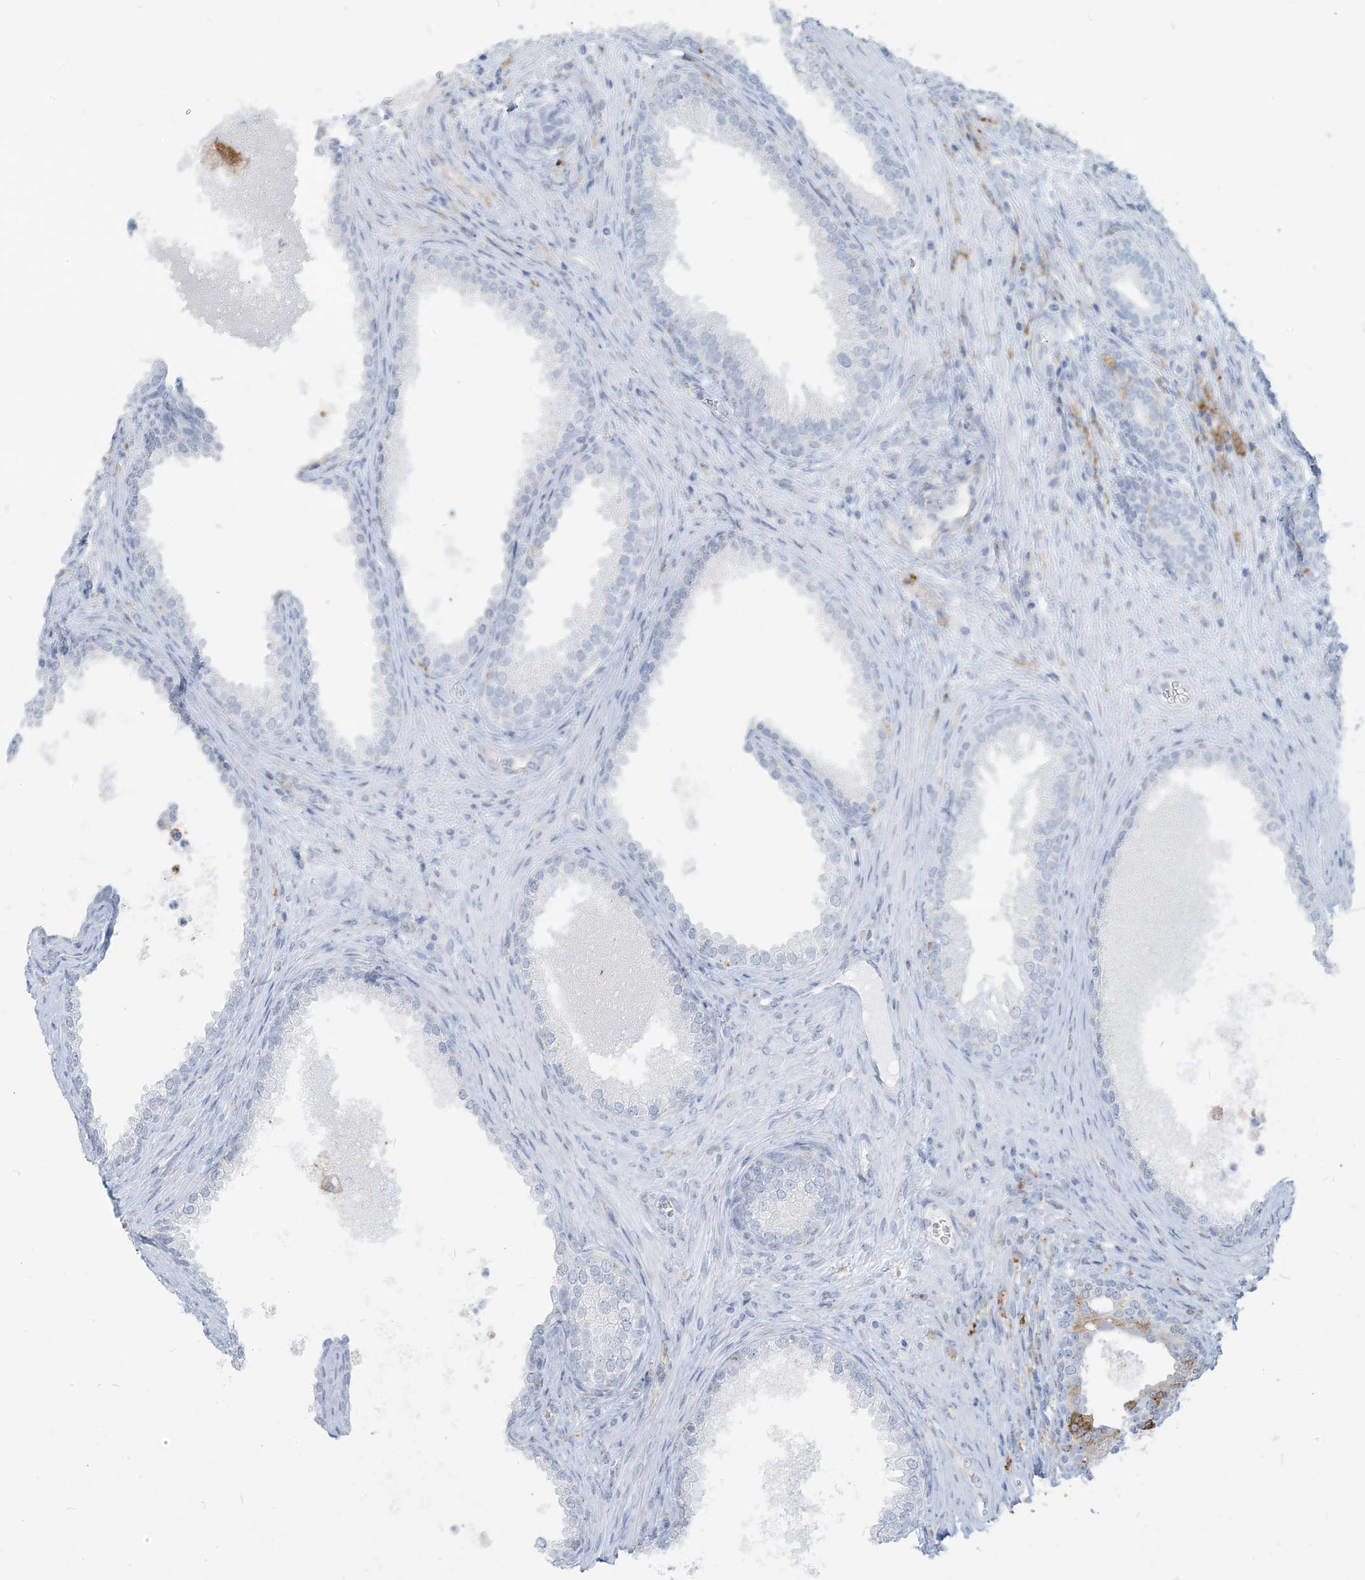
{"staining": {"intensity": "negative", "quantity": "none", "location": "none"}, "tissue": "prostate", "cell_type": "Glandular cells", "image_type": "normal", "snomed": [{"axis": "morphology", "description": "Normal tissue, NOS"}, {"axis": "topography", "description": "Prostate"}], "caption": "Photomicrograph shows no significant protein staining in glandular cells of benign prostate.", "gene": "HLA", "patient": {"sex": "male", "age": 76}}